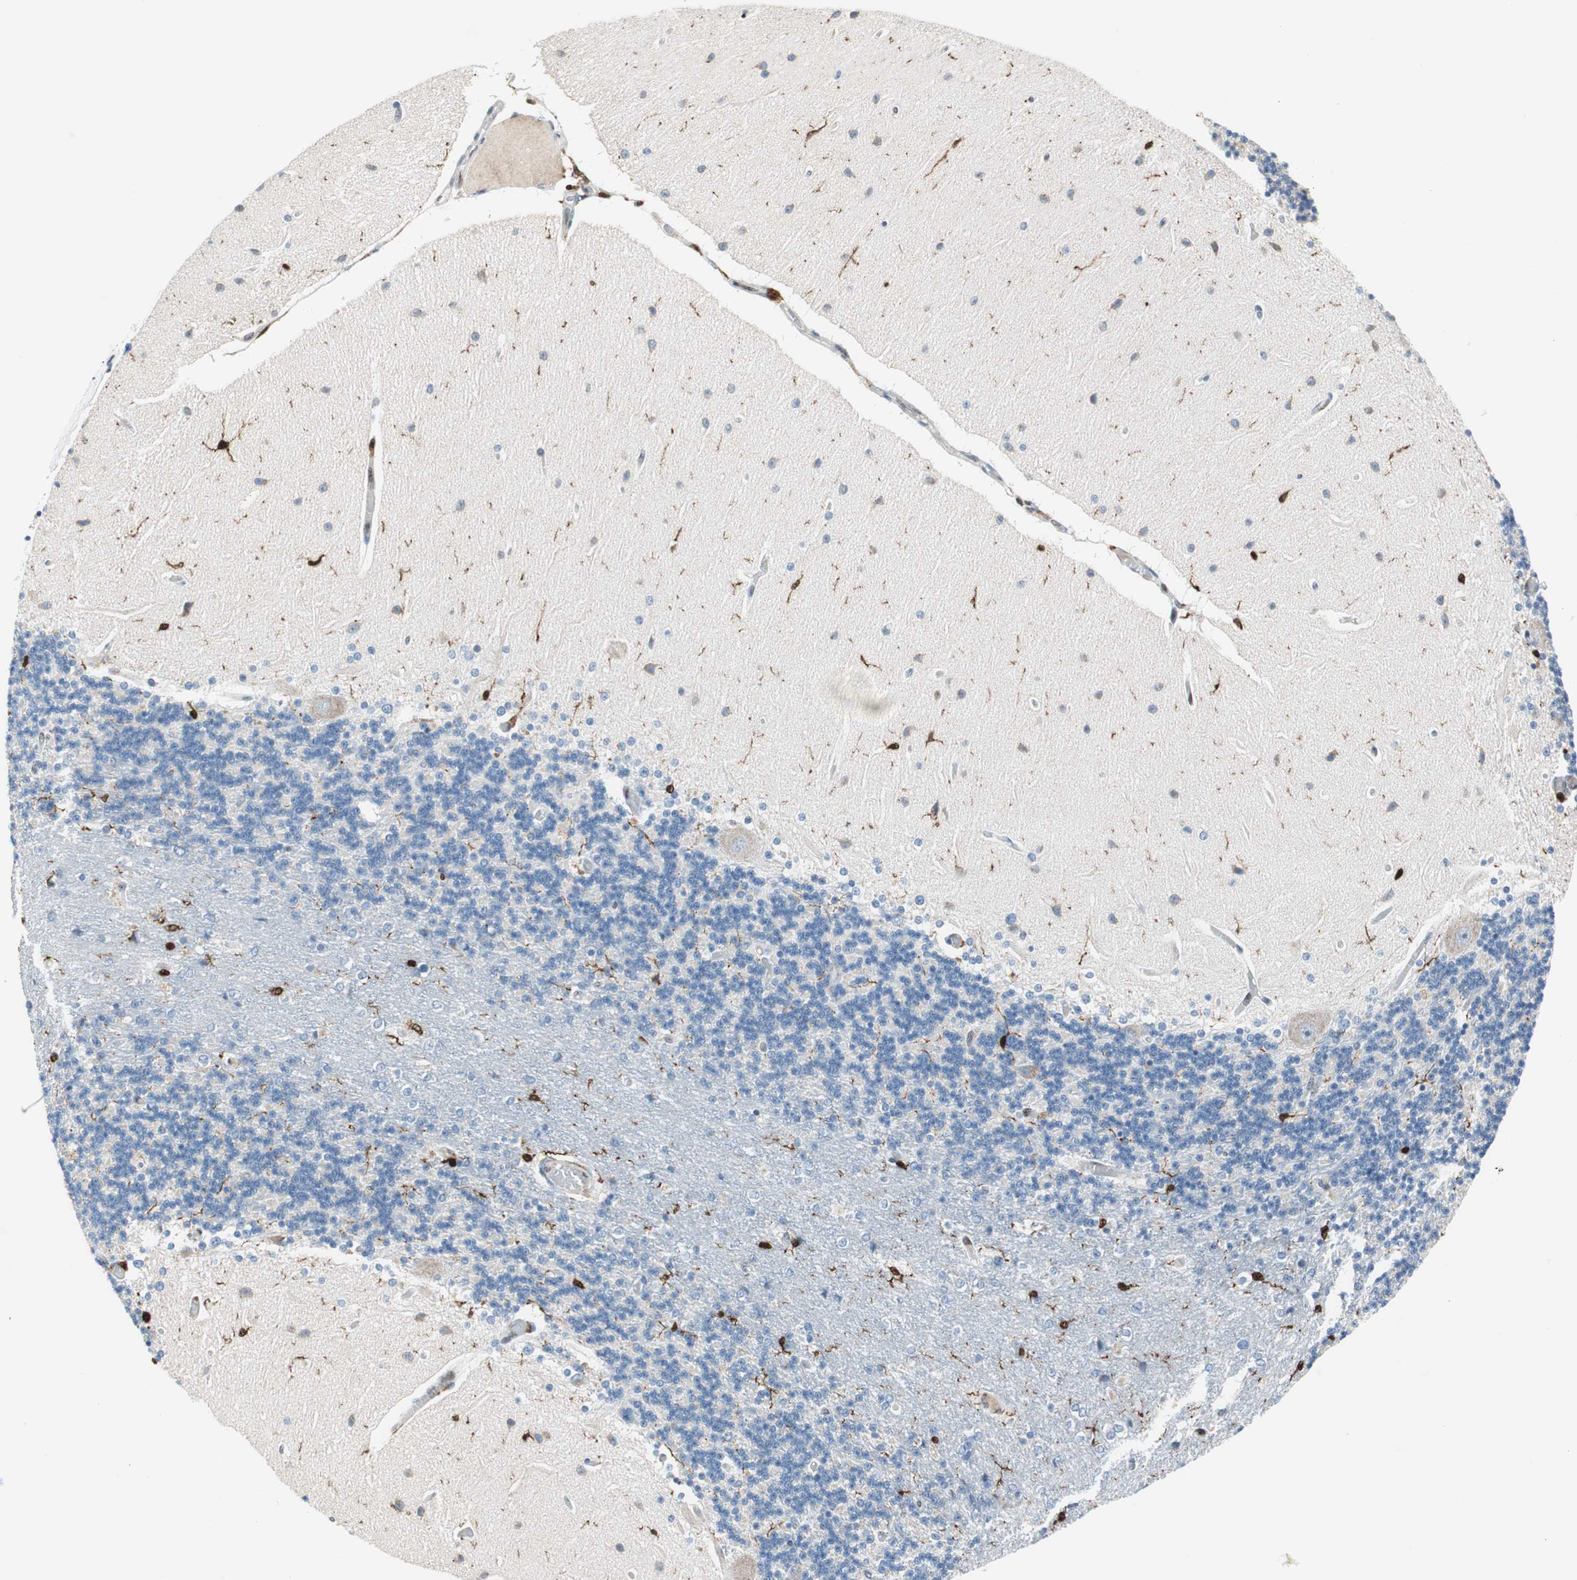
{"staining": {"intensity": "strong", "quantity": "<25%", "location": "nuclear"}, "tissue": "cerebellum", "cell_type": "Cells in granular layer", "image_type": "normal", "snomed": [{"axis": "morphology", "description": "Normal tissue, NOS"}, {"axis": "topography", "description": "Cerebellum"}], "caption": "A medium amount of strong nuclear positivity is present in about <25% of cells in granular layer in unremarkable cerebellum. (IHC, brightfield microscopy, high magnification).", "gene": "RGS10", "patient": {"sex": "female", "age": 54}}